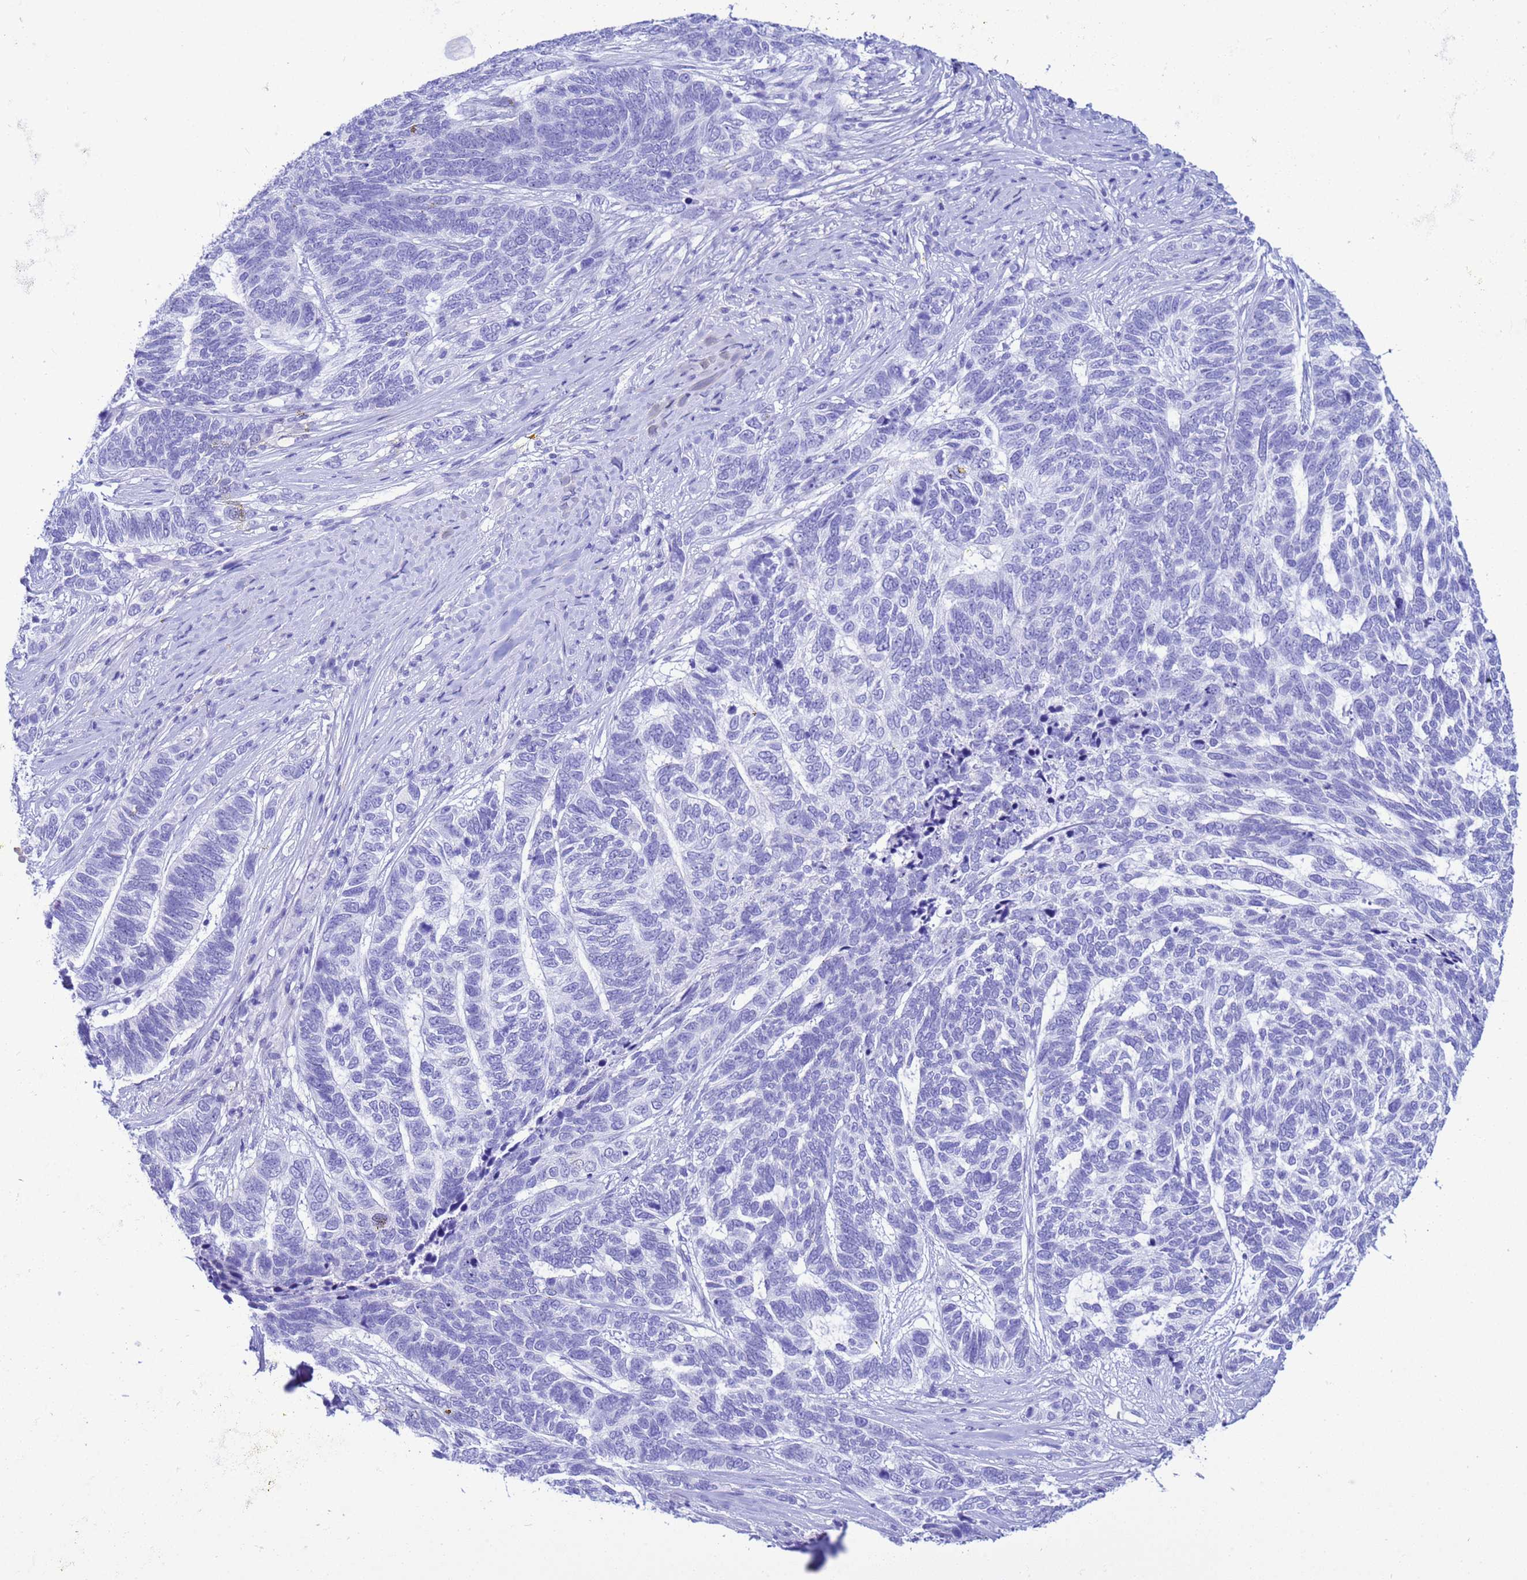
{"staining": {"intensity": "negative", "quantity": "none", "location": "none"}, "tissue": "skin cancer", "cell_type": "Tumor cells", "image_type": "cancer", "snomed": [{"axis": "morphology", "description": "Basal cell carcinoma"}, {"axis": "topography", "description": "Skin"}], "caption": "This is an immunohistochemistry (IHC) image of skin cancer. There is no staining in tumor cells.", "gene": "AKR1C2", "patient": {"sex": "female", "age": 65}}